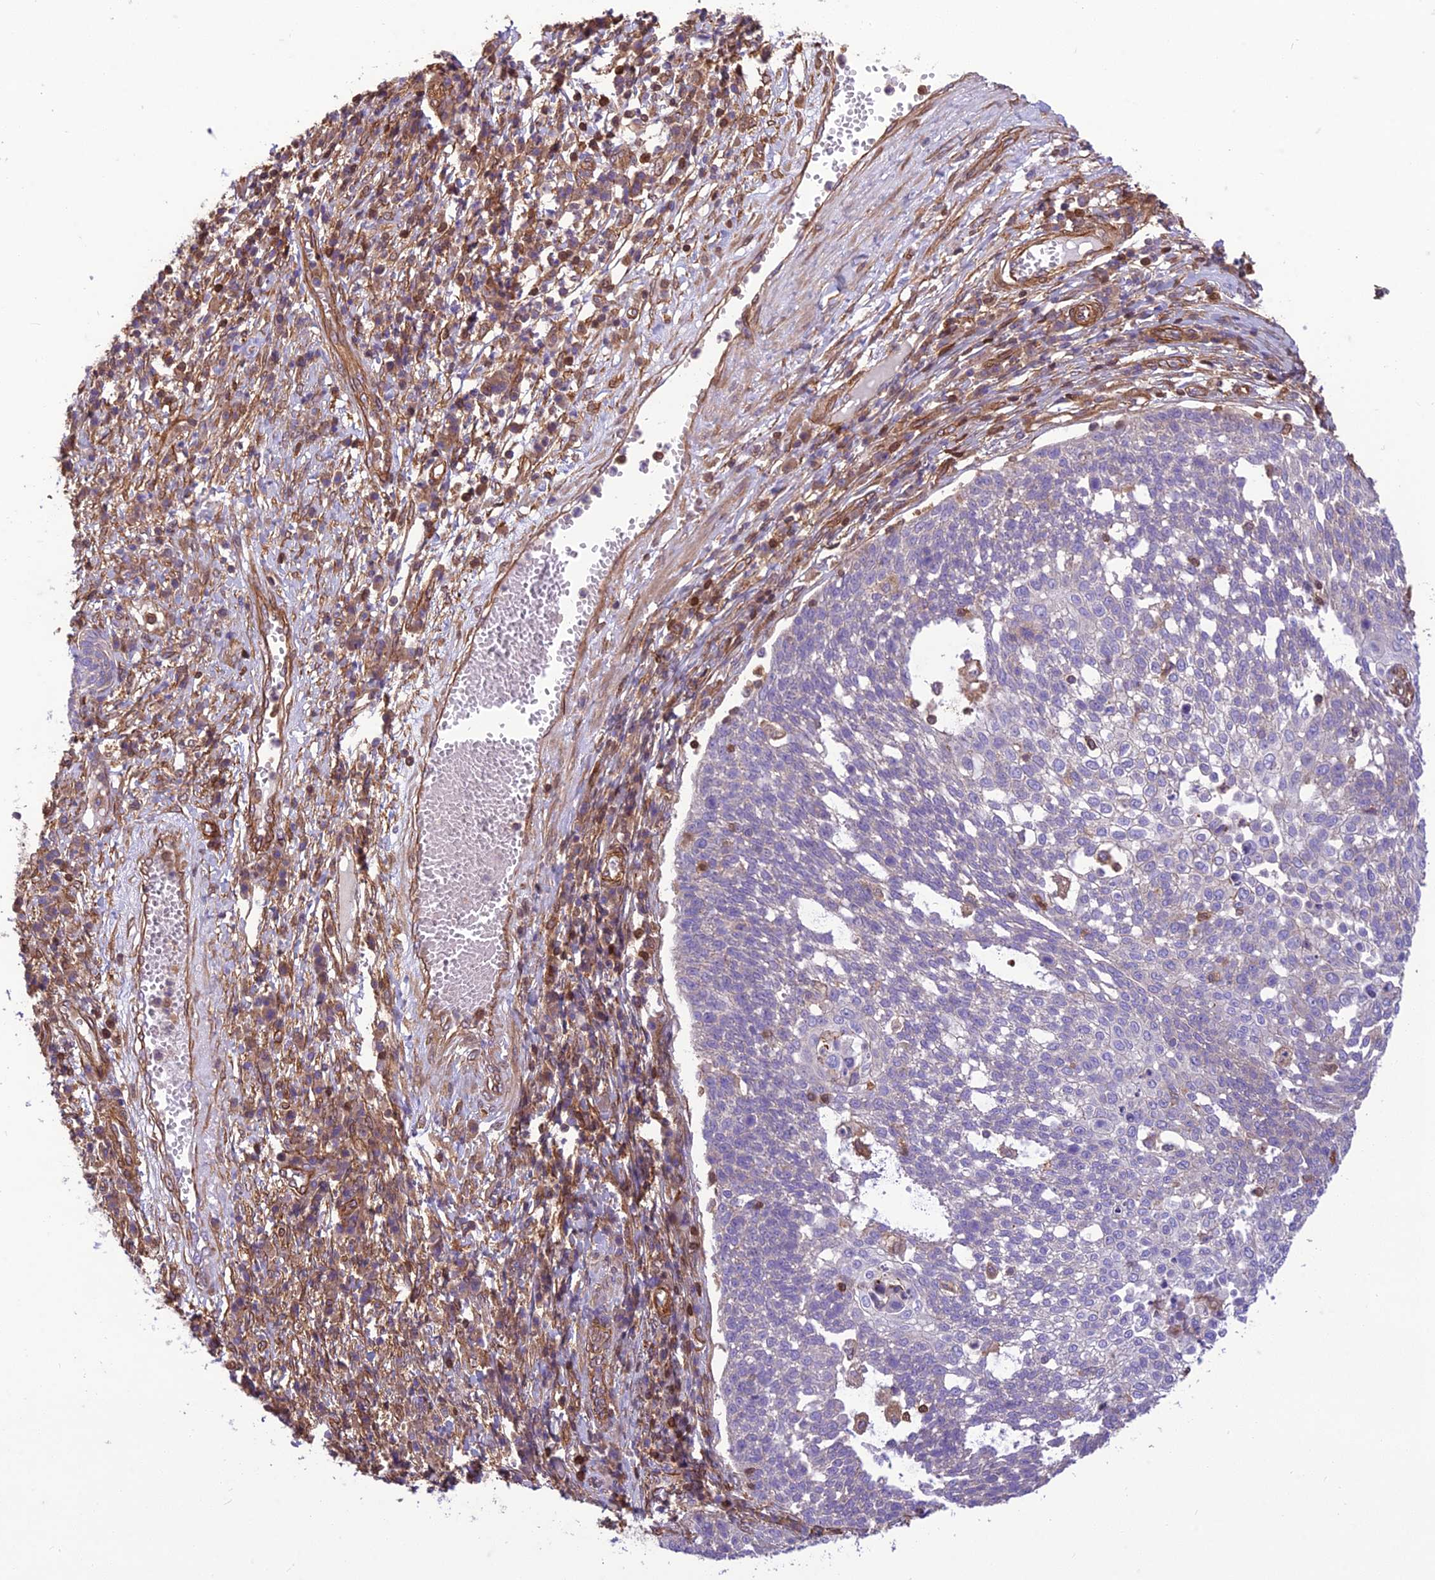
{"staining": {"intensity": "negative", "quantity": "none", "location": "none"}, "tissue": "cervical cancer", "cell_type": "Tumor cells", "image_type": "cancer", "snomed": [{"axis": "morphology", "description": "Squamous cell carcinoma, NOS"}, {"axis": "topography", "description": "Cervix"}], "caption": "Protein analysis of cervical cancer (squamous cell carcinoma) displays no significant positivity in tumor cells.", "gene": "HPSE2", "patient": {"sex": "female", "age": 34}}